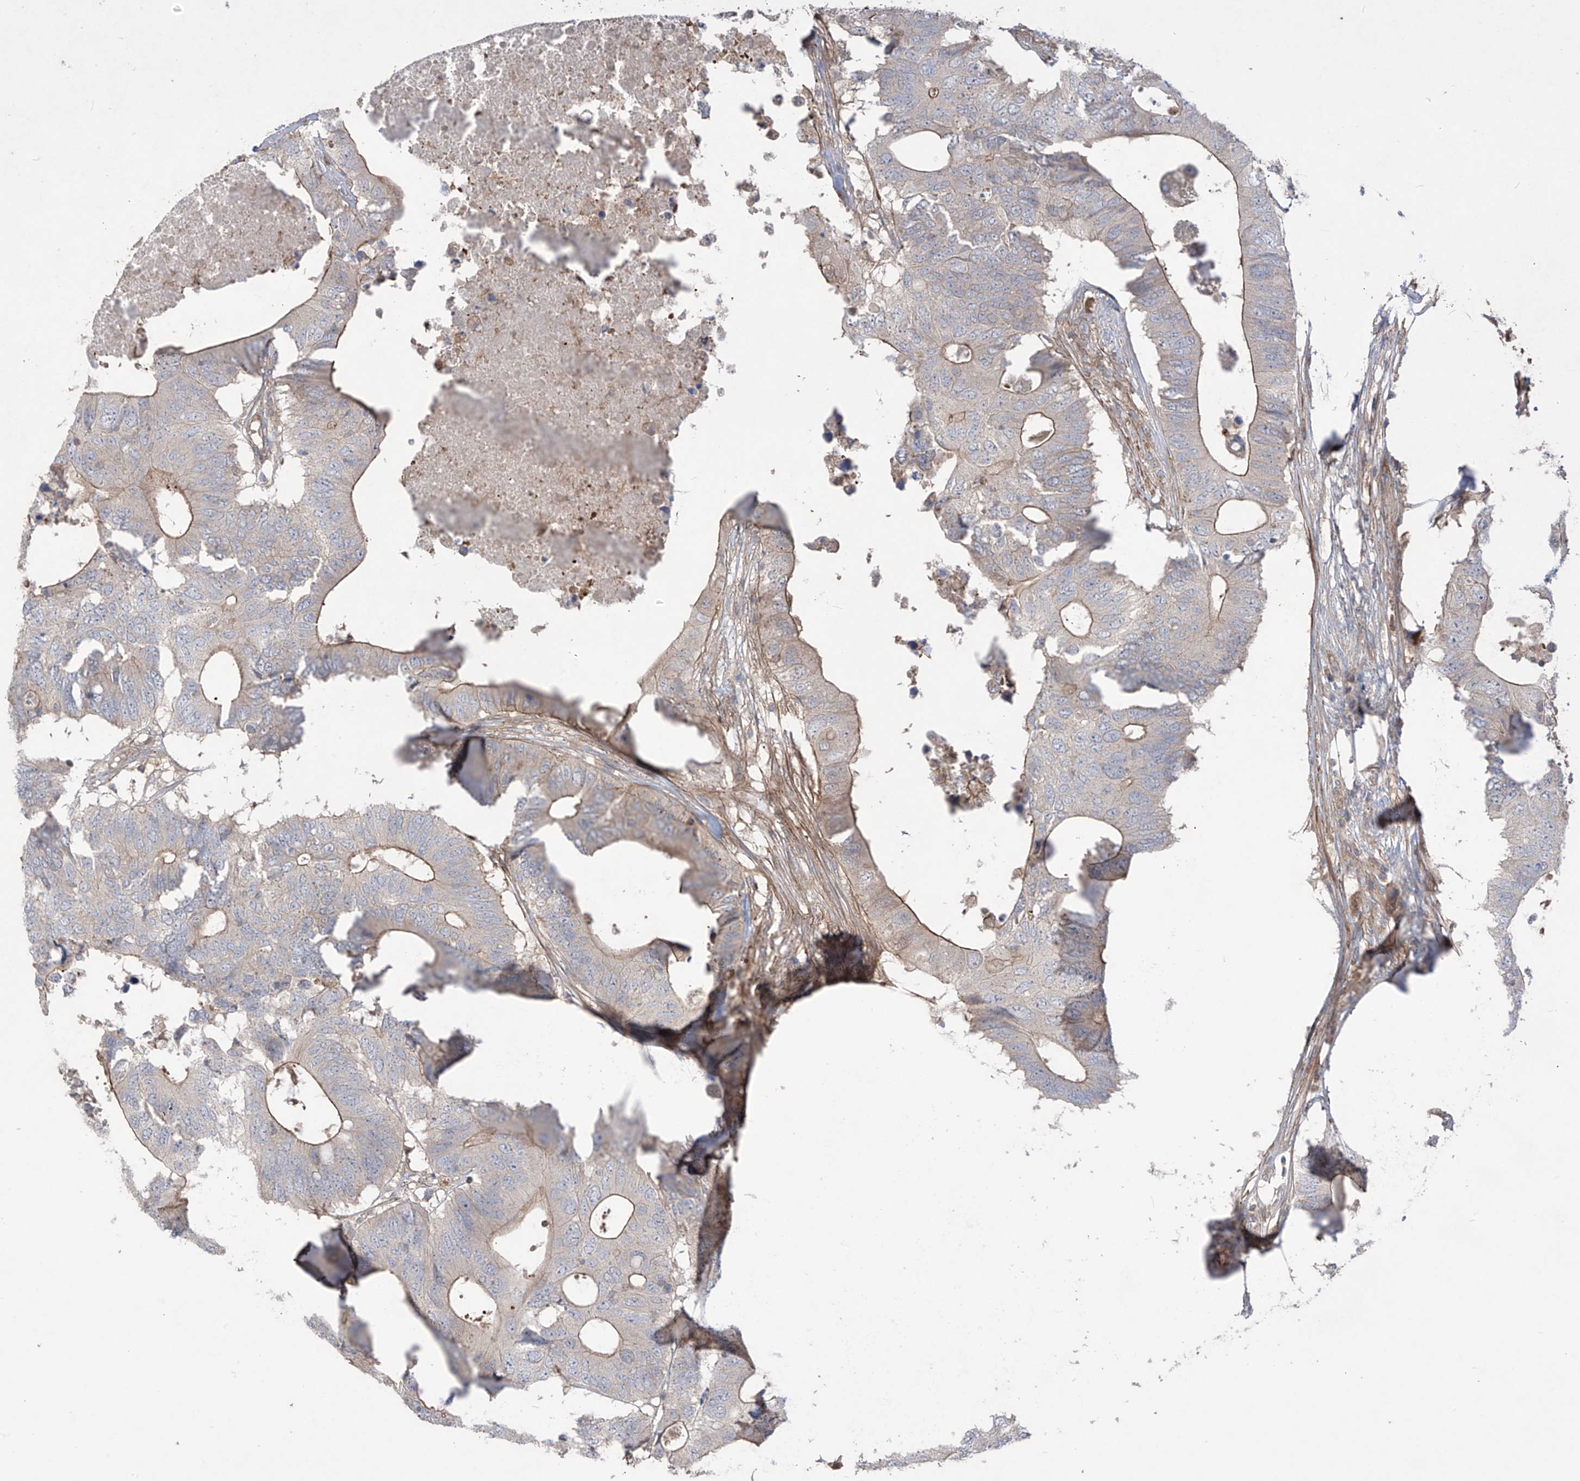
{"staining": {"intensity": "weak", "quantity": "<25%", "location": "cytoplasmic/membranous"}, "tissue": "colorectal cancer", "cell_type": "Tumor cells", "image_type": "cancer", "snomed": [{"axis": "morphology", "description": "Adenocarcinoma, NOS"}, {"axis": "topography", "description": "Colon"}], "caption": "Tumor cells show no significant positivity in adenocarcinoma (colorectal). The staining was performed using DAB (3,3'-diaminobenzidine) to visualize the protein expression in brown, while the nuclei were stained in blue with hematoxylin (Magnification: 20x).", "gene": "TRMU", "patient": {"sex": "male", "age": 71}}